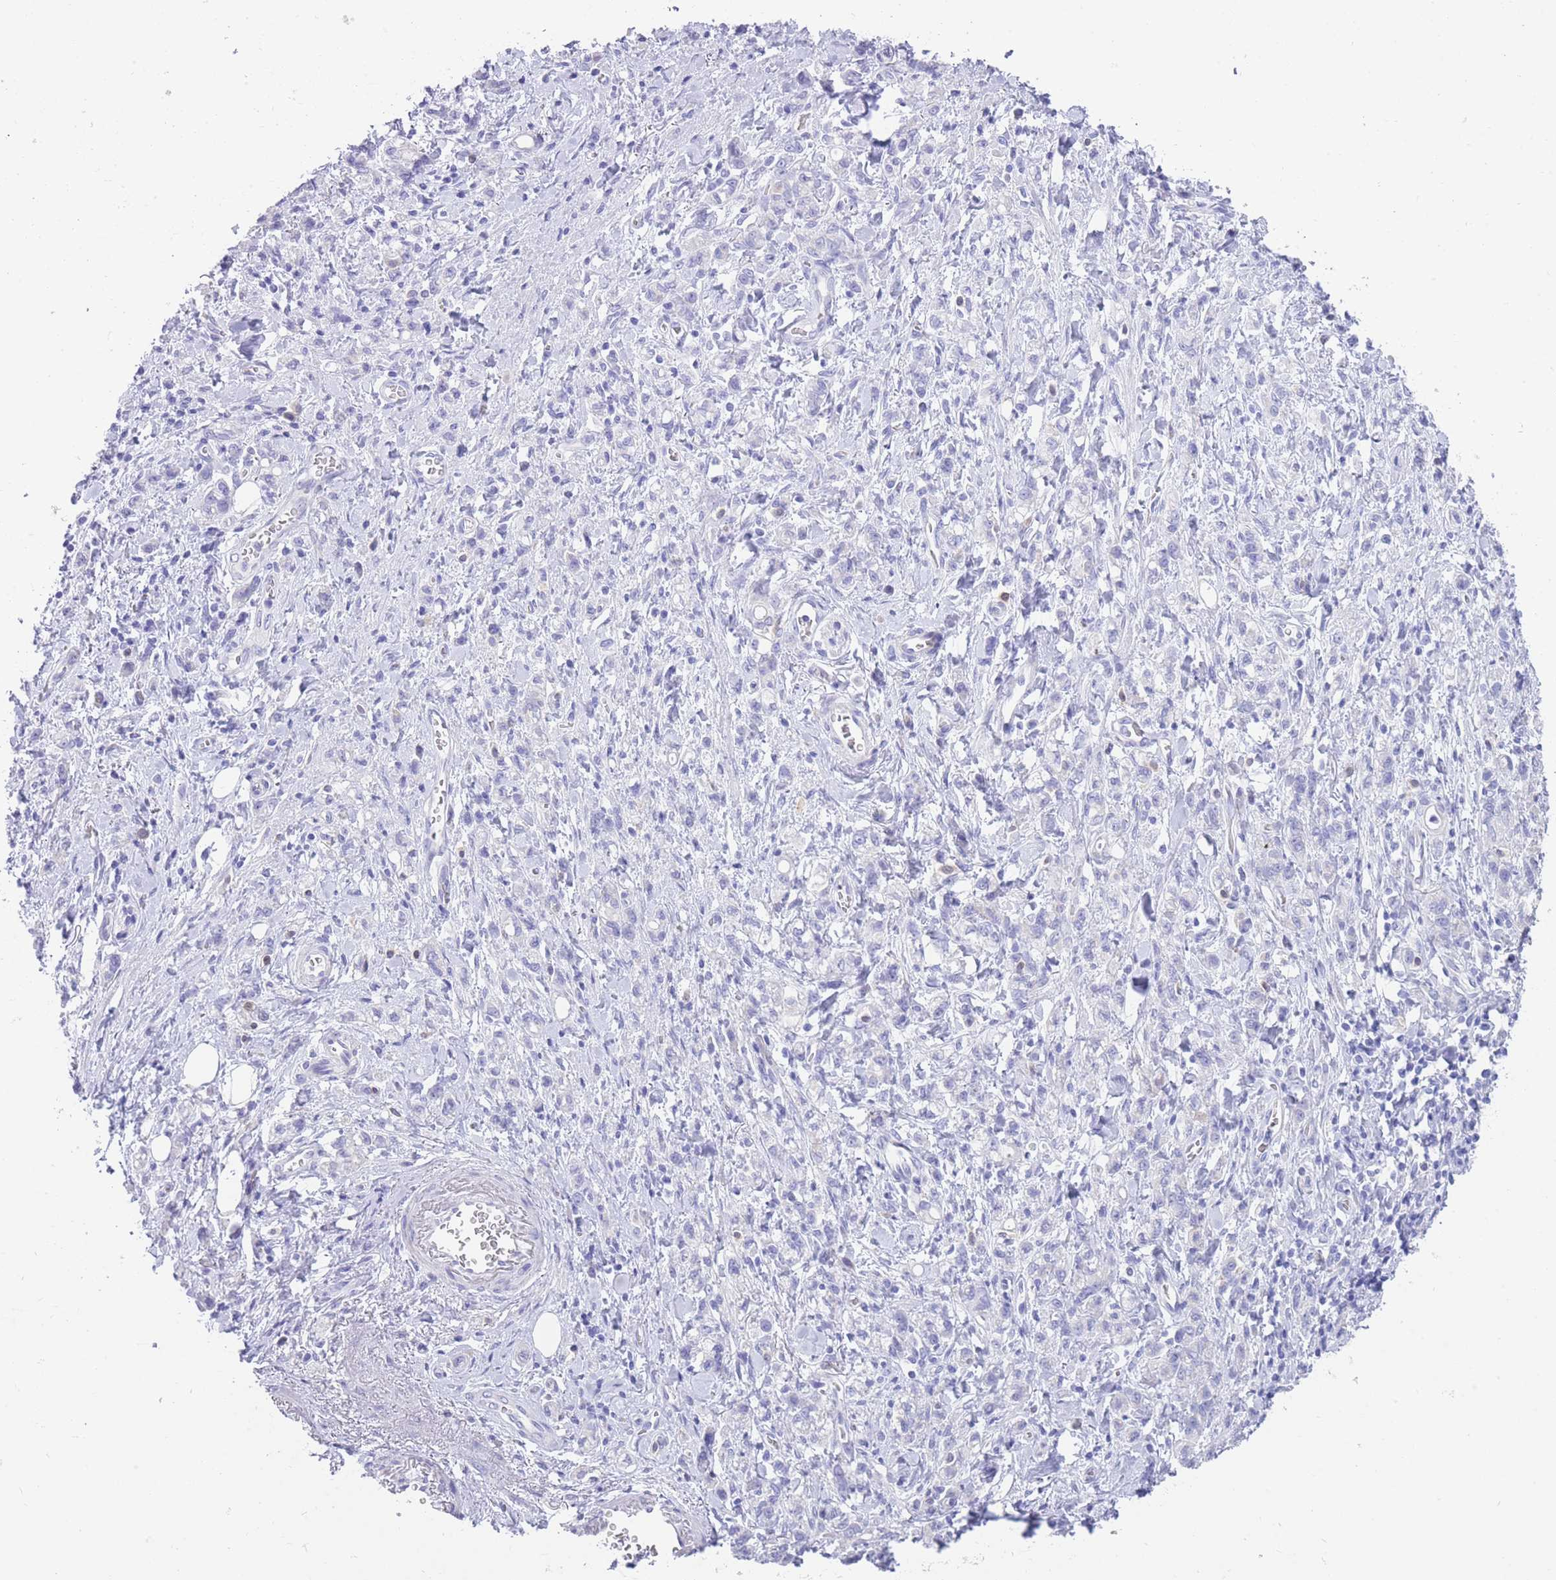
{"staining": {"intensity": "negative", "quantity": "none", "location": "none"}, "tissue": "stomach cancer", "cell_type": "Tumor cells", "image_type": "cancer", "snomed": [{"axis": "morphology", "description": "Adenocarcinoma, NOS"}, {"axis": "topography", "description": "Stomach"}], "caption": "Adenocarcinoma (stomach) was stained to show a protein in brown. There is no significant positivity in tumor cells.", "gene": "QTRT1", "patient": {"sex": "male", "age": 77}}